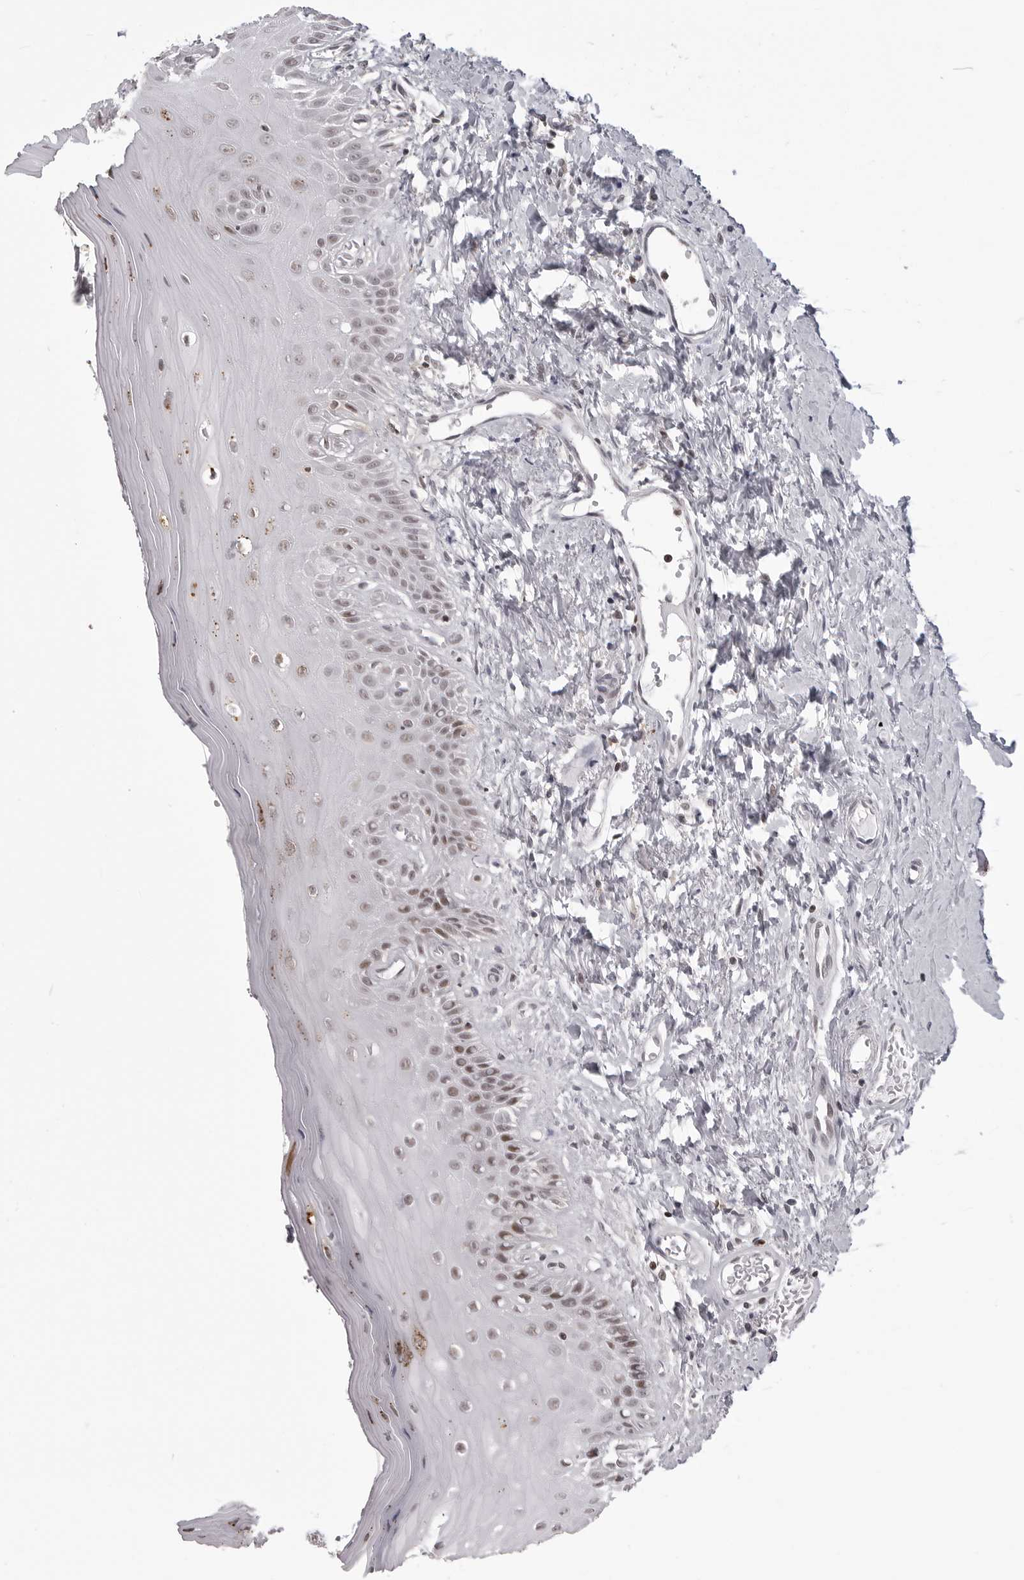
{"staining": {"intensity": "moderate", "quantity": "<25%", "location": "nuclear"}, "tissue": "oral mucosa", "cell_type": "Squamous epithelial cells", "image_type": "normal", "snomed": [{"axis": "morphology", "description": "Normal tissue, NOS"}, {"axis": "topography", "description": "Oral tissue"}], "caption": "DAB immunohistochemical staining of normal oral mucosa reveals moderate nuclear protein expression in about <25% of squamous epithelial cells.", "gene": "WRAP53", "patient": {"sex": "male", "age": 66}}